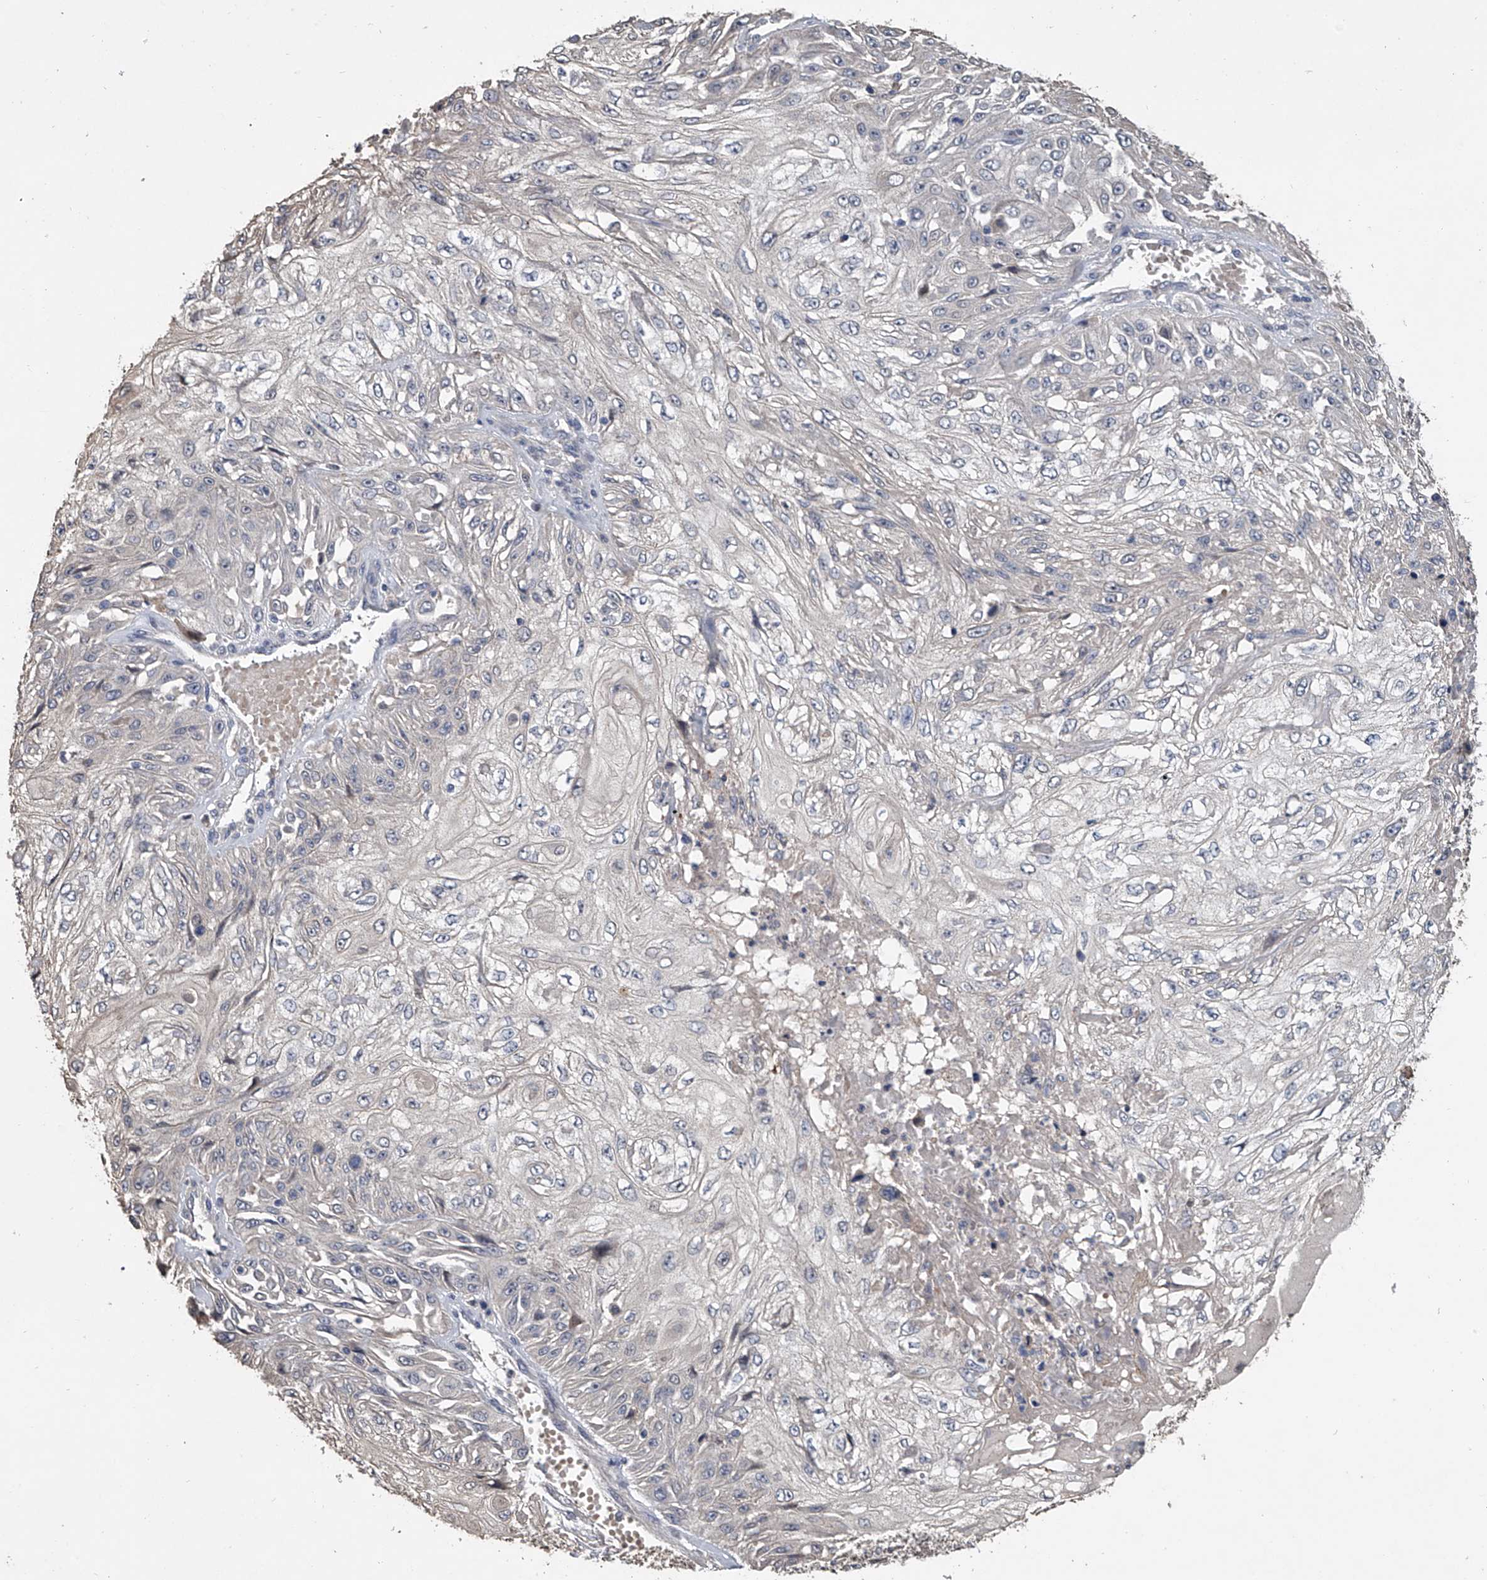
{"staining": {"intensity": "negative", "quantity": "none", "location": "none"}, "tissue": "skin cancer", "cell_type": "Tumor cells", "image_type": "cancer", "snomed": [{"axis": "morphology", "description": "Squamous cell carcinoma, NOS"}, {"axis": "morphology", "description": "Squamous cell carcinoma, metastatic, NOS"}, {"axis": "topography", "description": "Skin"}, {"axis": "topography", "description": "Lymph node"}], "caption": "High magnification brightfield microscopy of skin cancer (squamous cell carcinoma) stained with DAB (brown) and counterstained with hematoxylin (blue): tumor cells show no significant expression.", "gene": "DOCK9", "patient": {"sex": "male", "age": 75}}